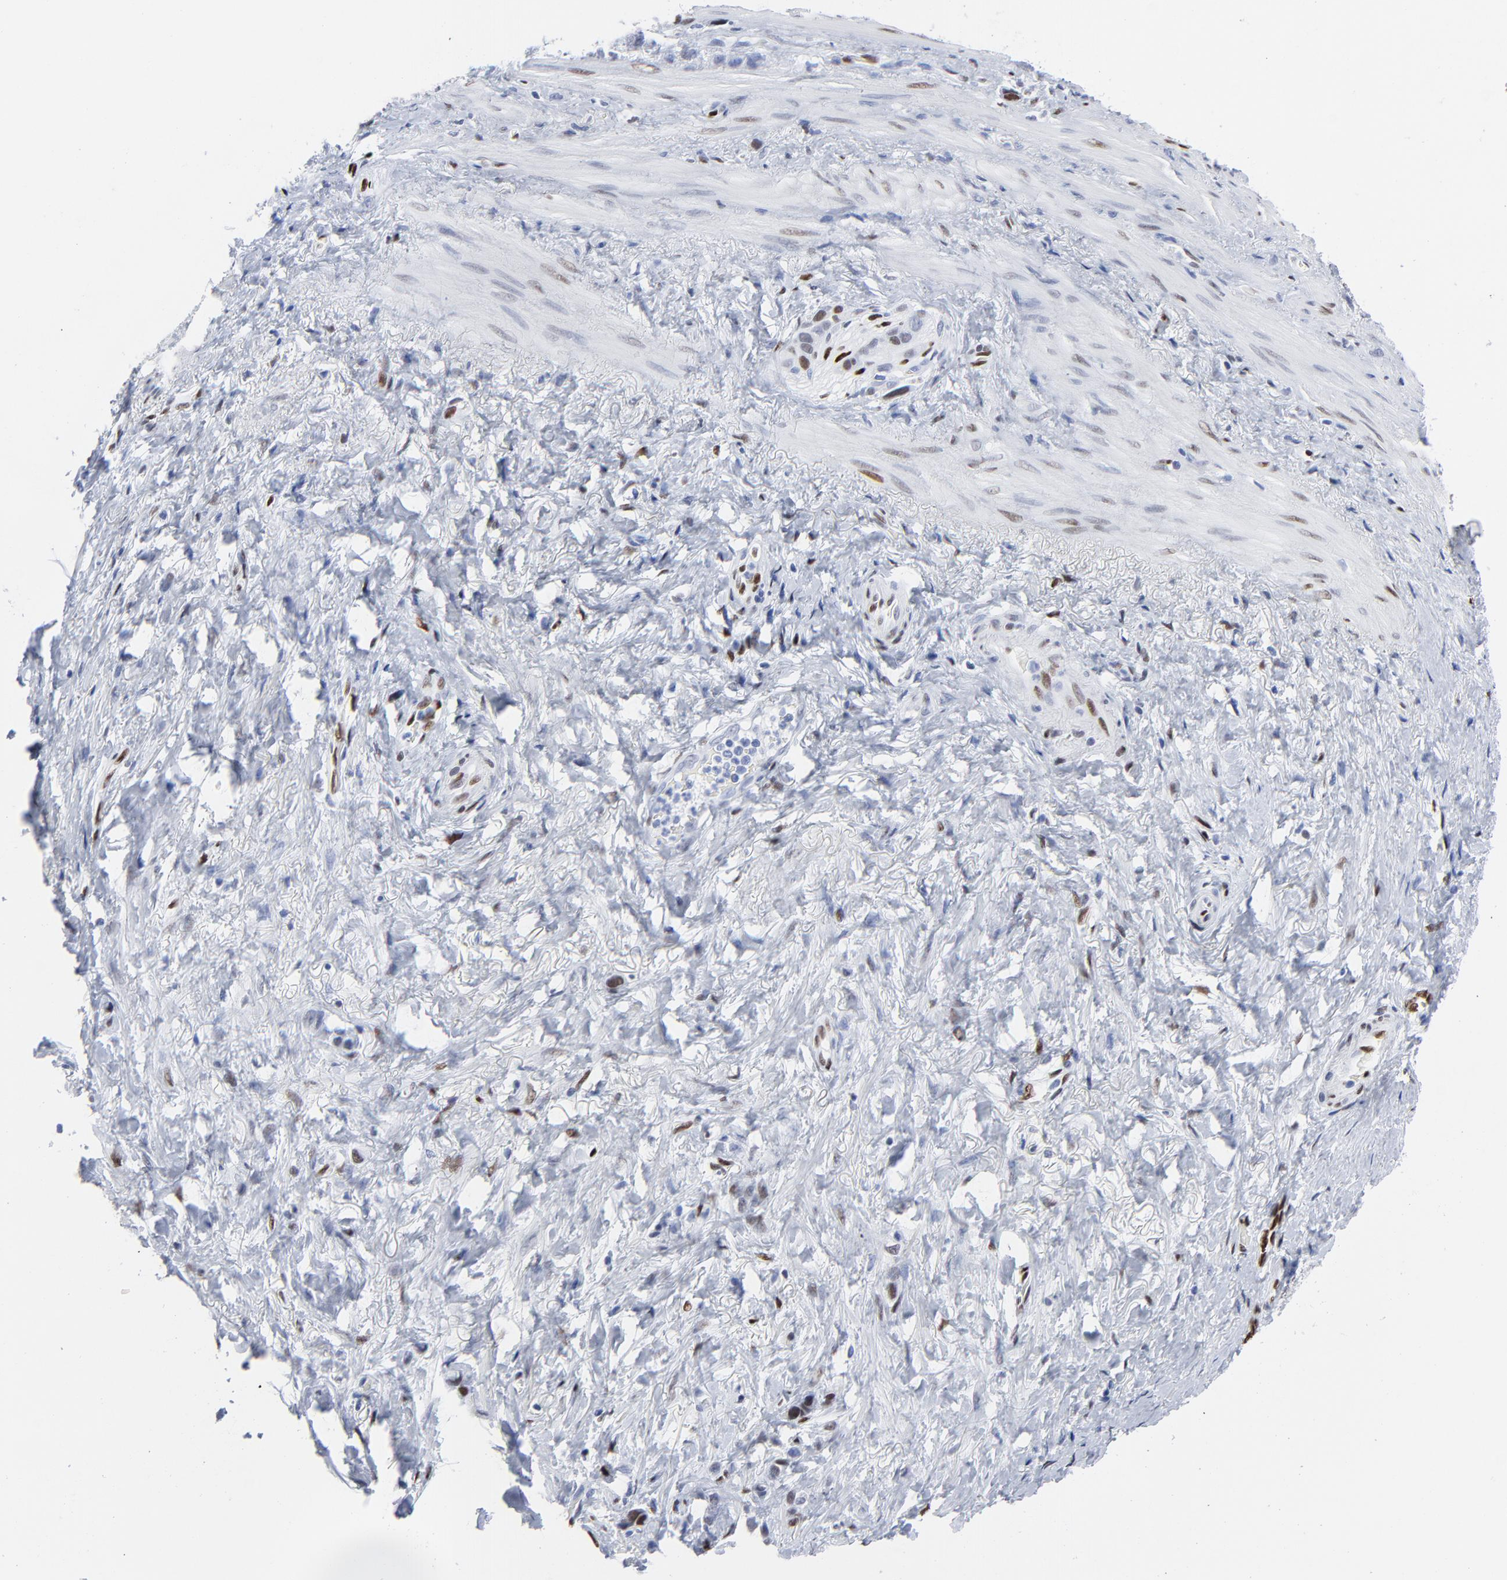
{"staining": {"intensity": "moderate", "quantity": "25%-75%", "location": "nuclear"}, "tissue": "stomach cancer", "cell_type": "Tumor cells", "image_type": "cancer", "snomed": [{"axis": "morphology", "description": "Normal tissue, NOS"}, {"axis": "morphology", "description": "Adenocarcinoma, NOS"}, {"axis": "morphology", "description": "Adenocarcinoma, High grade"}, {"axis": "topography", "description": "Stomach, upper"}, {"axis": "topography", "description": "Stomach"}], "caption": "This photomicrograph displays stomach cancer stained with IHC to label a protein in brown. The nuclear of tumor cells show moderate positivity for the protein. Nuclei are counter-stained blue.", "gene": "JUN", "patient": {"sex": "female", "age": 65}}